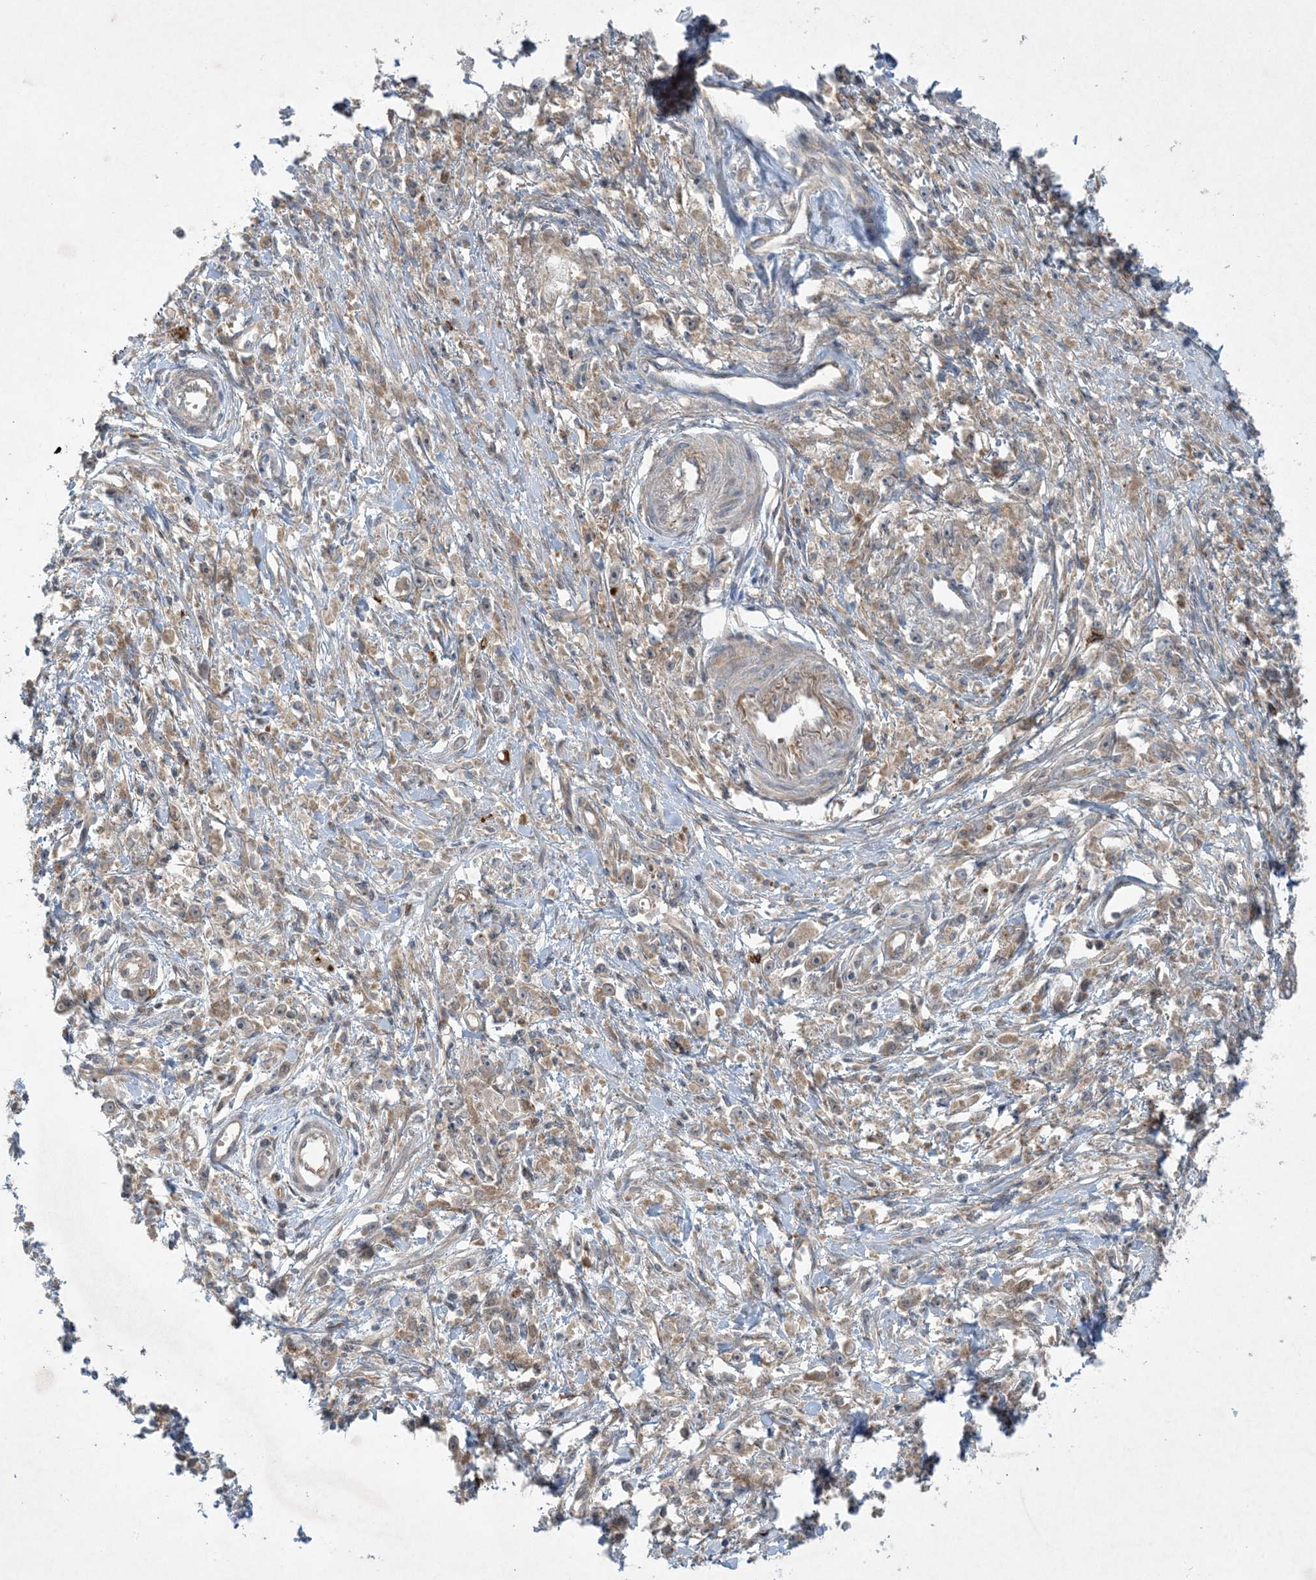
{"staining": {"intensity": "weak", "quantity": "<25%", "location": "cytoplasmic/membranous"}, "tissue": "stomach cancer", "cell_type": "Tumor cells", "image_type": "cancer", "snomed": [{"axis": "morphology", "description": "Adenocarcinoma, NOS"}, {"axis": "topography", "description": "Stomach"}], "caption": "Stomach cancer (adenocarcinoma) stained for a protein using immunohistochemistry (IHC) shows no staining tumor cells.", "gene": "STAM2", "patient": {"sex": "female", "age": 59}}